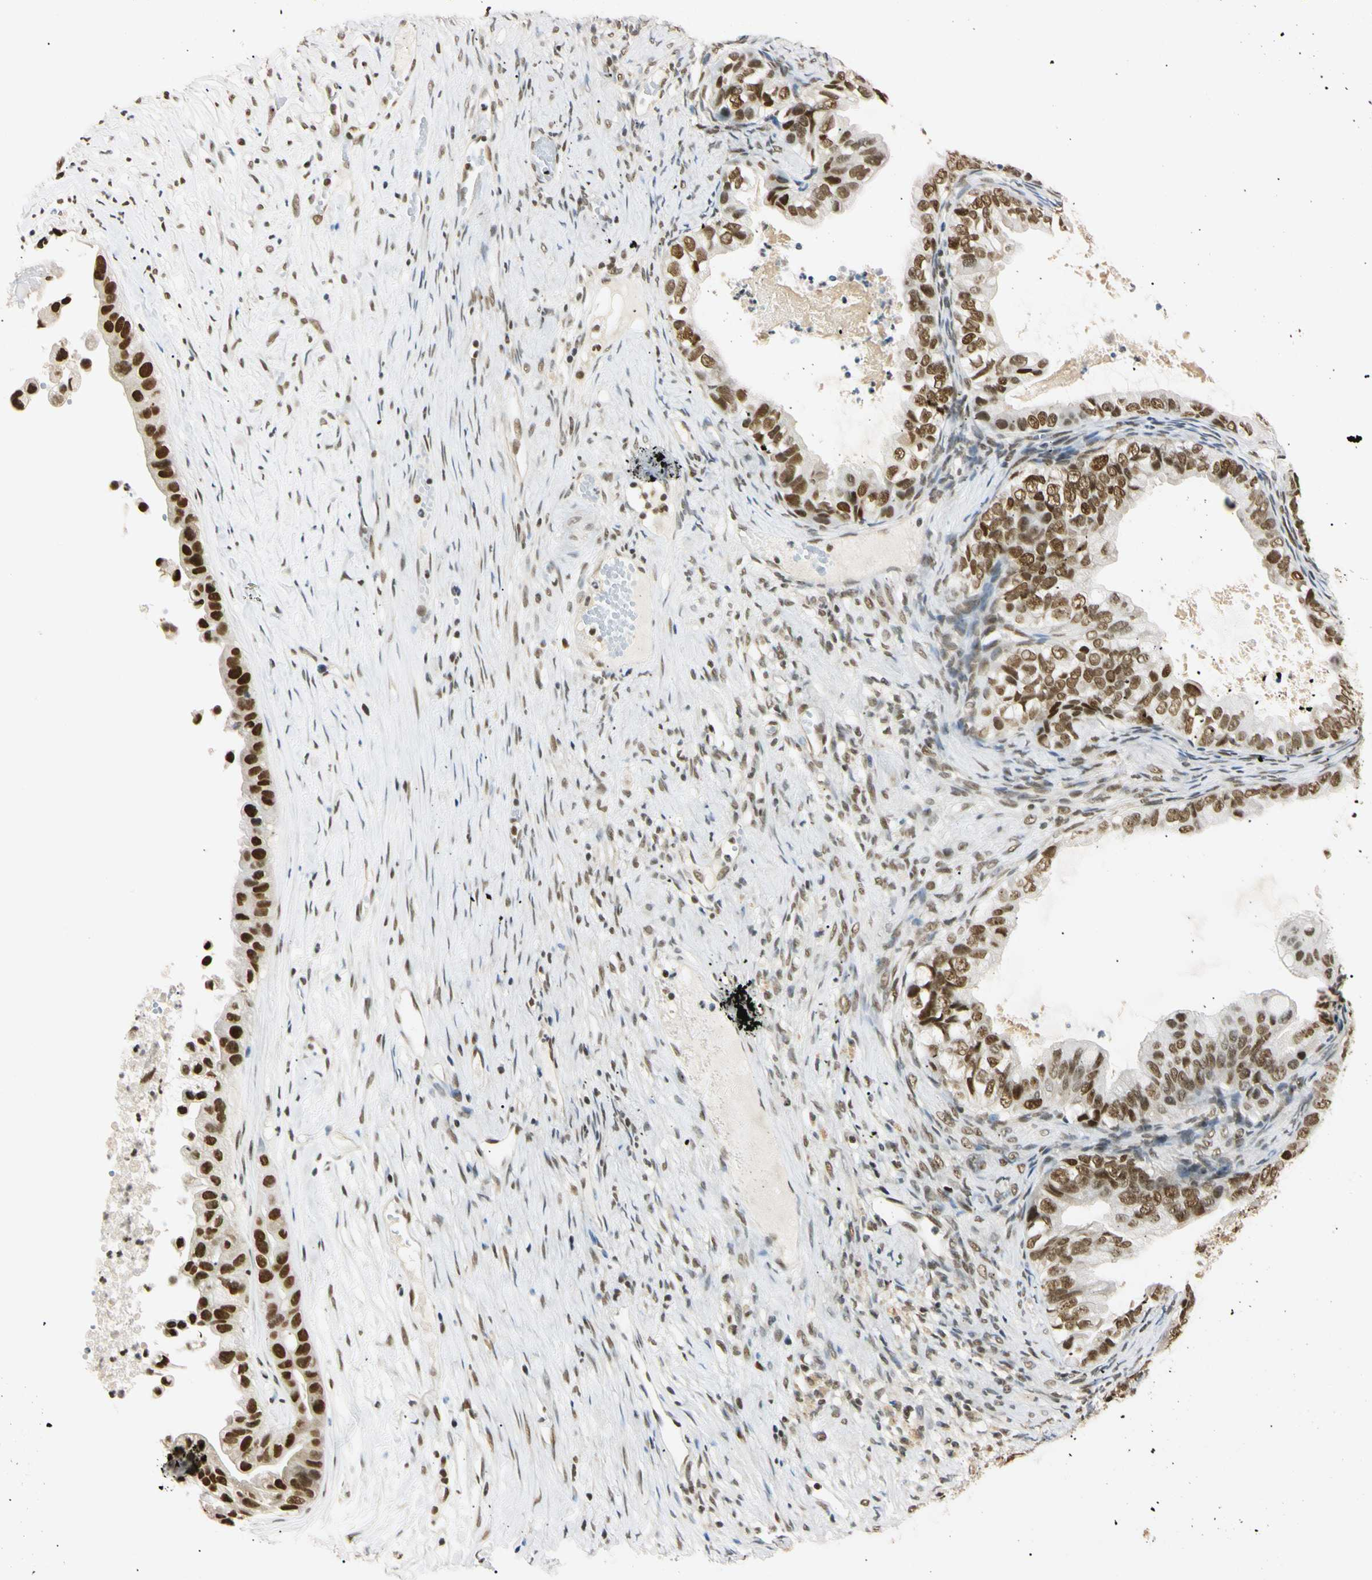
{"staining": {"intensity": "strong", "quantity": ">75%", "location": "nuclear"}, "tissue": "ovarian cancer", "cell_type": "Tumor cells", "image_type": "cancer", "snomed": [{"axis": "morphology", "description": "Cystadenocarcinoma, mucinous, NOS"}, {"axis": "topography", "description": "Ovary"}], "caption": "Ovarian mucinous cystadenocarcinoma stained with DAB immunohistochemistry (IHC) shows high levels of strong nuclear expression in about >75% of tumor cells.", "gene": "SMARCA5", "patient": {"sex": "female", "age": 80}}